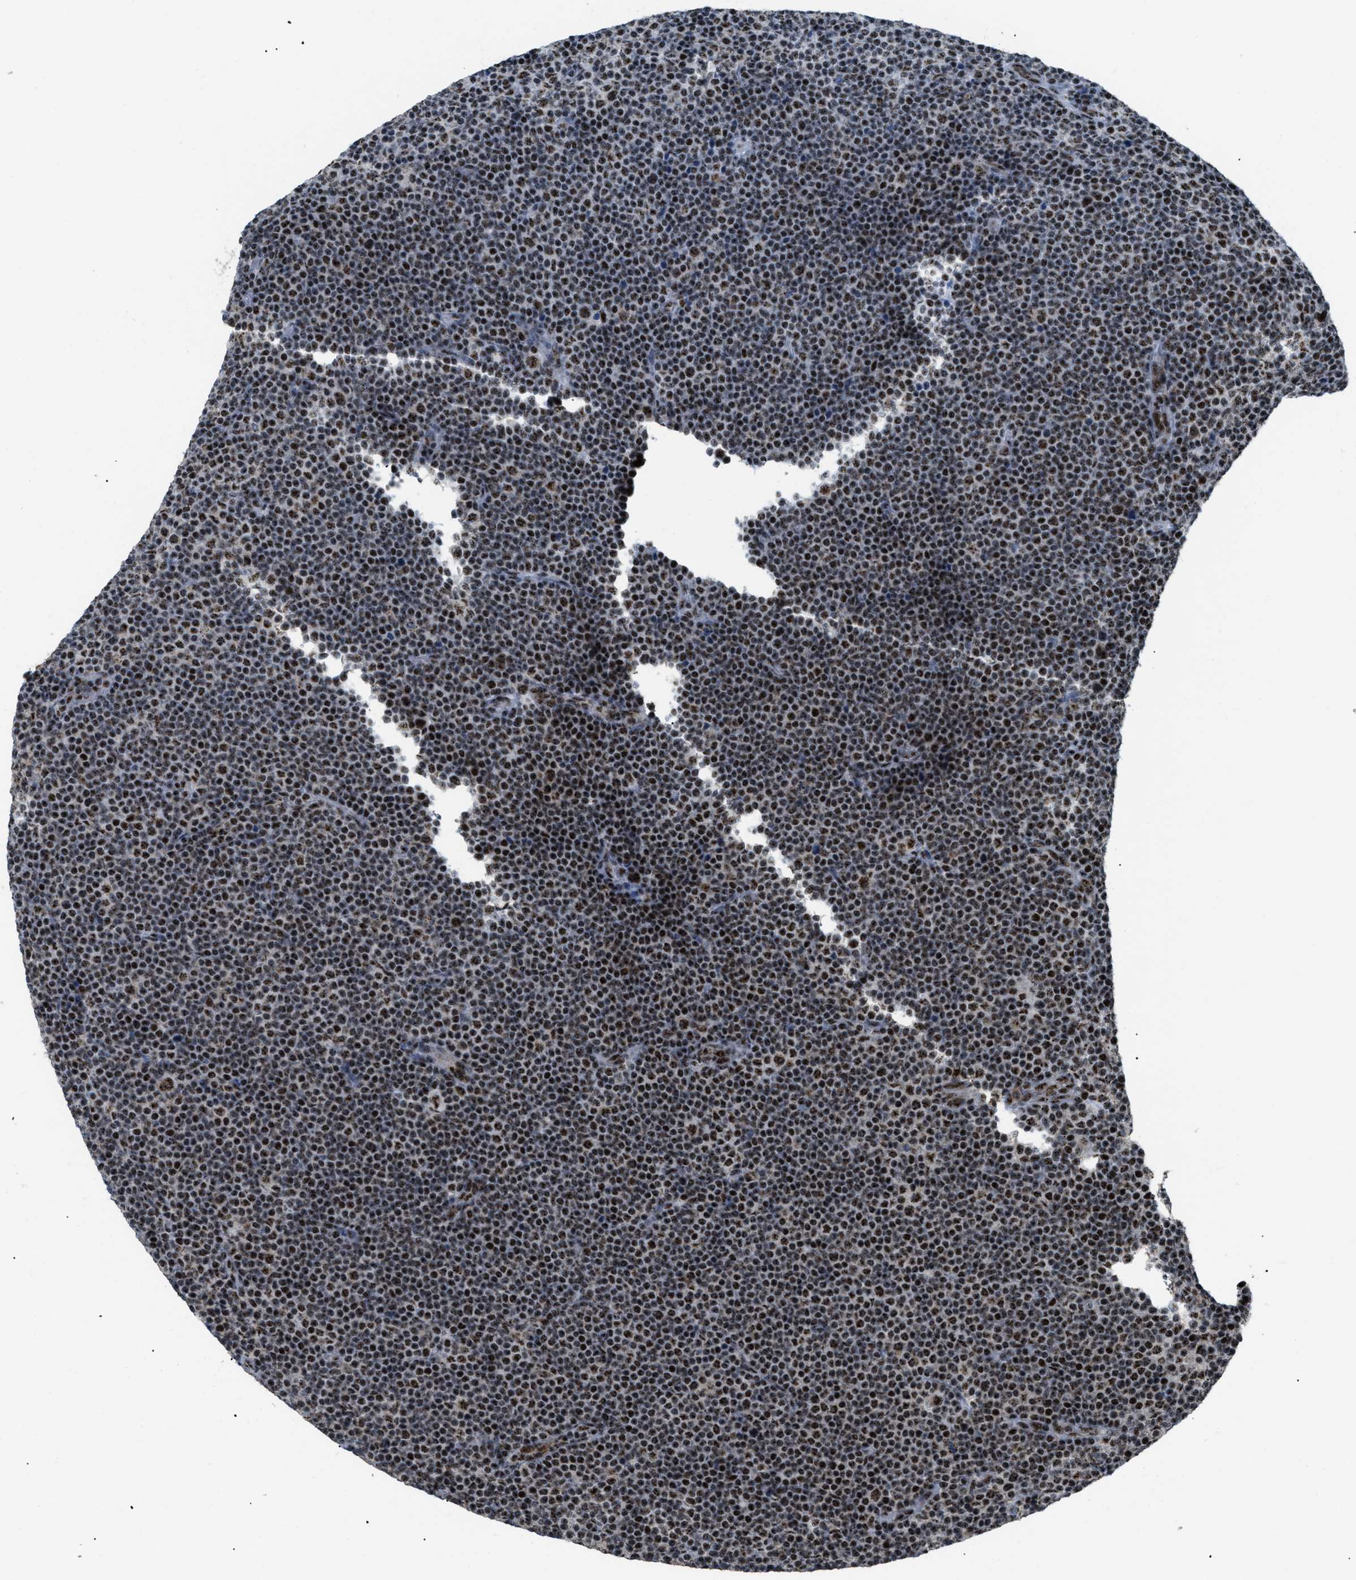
{"staining": {"intensity": "moderate", "quantity": ">75%", "location": "nuclear"}, "tissue": "lymphoma", "cell_type": "Tumor cells", "image_type": "cancer", "snomed": [{"axis": "morphology", "description": "Malignant lymphoma, non-Hodgkin's type, Low grade"}, {"axis": "topography", "description": "Lymph node"}], "caption": "Immunohistochemical staining of low-grade malignant lymphoma, non-Hodgkin's type exhibits moderate nuclear protein expression in about >75% of tumor cells.", "gene": "CDR2", "patient": {"sex": "female", "age": 67}}